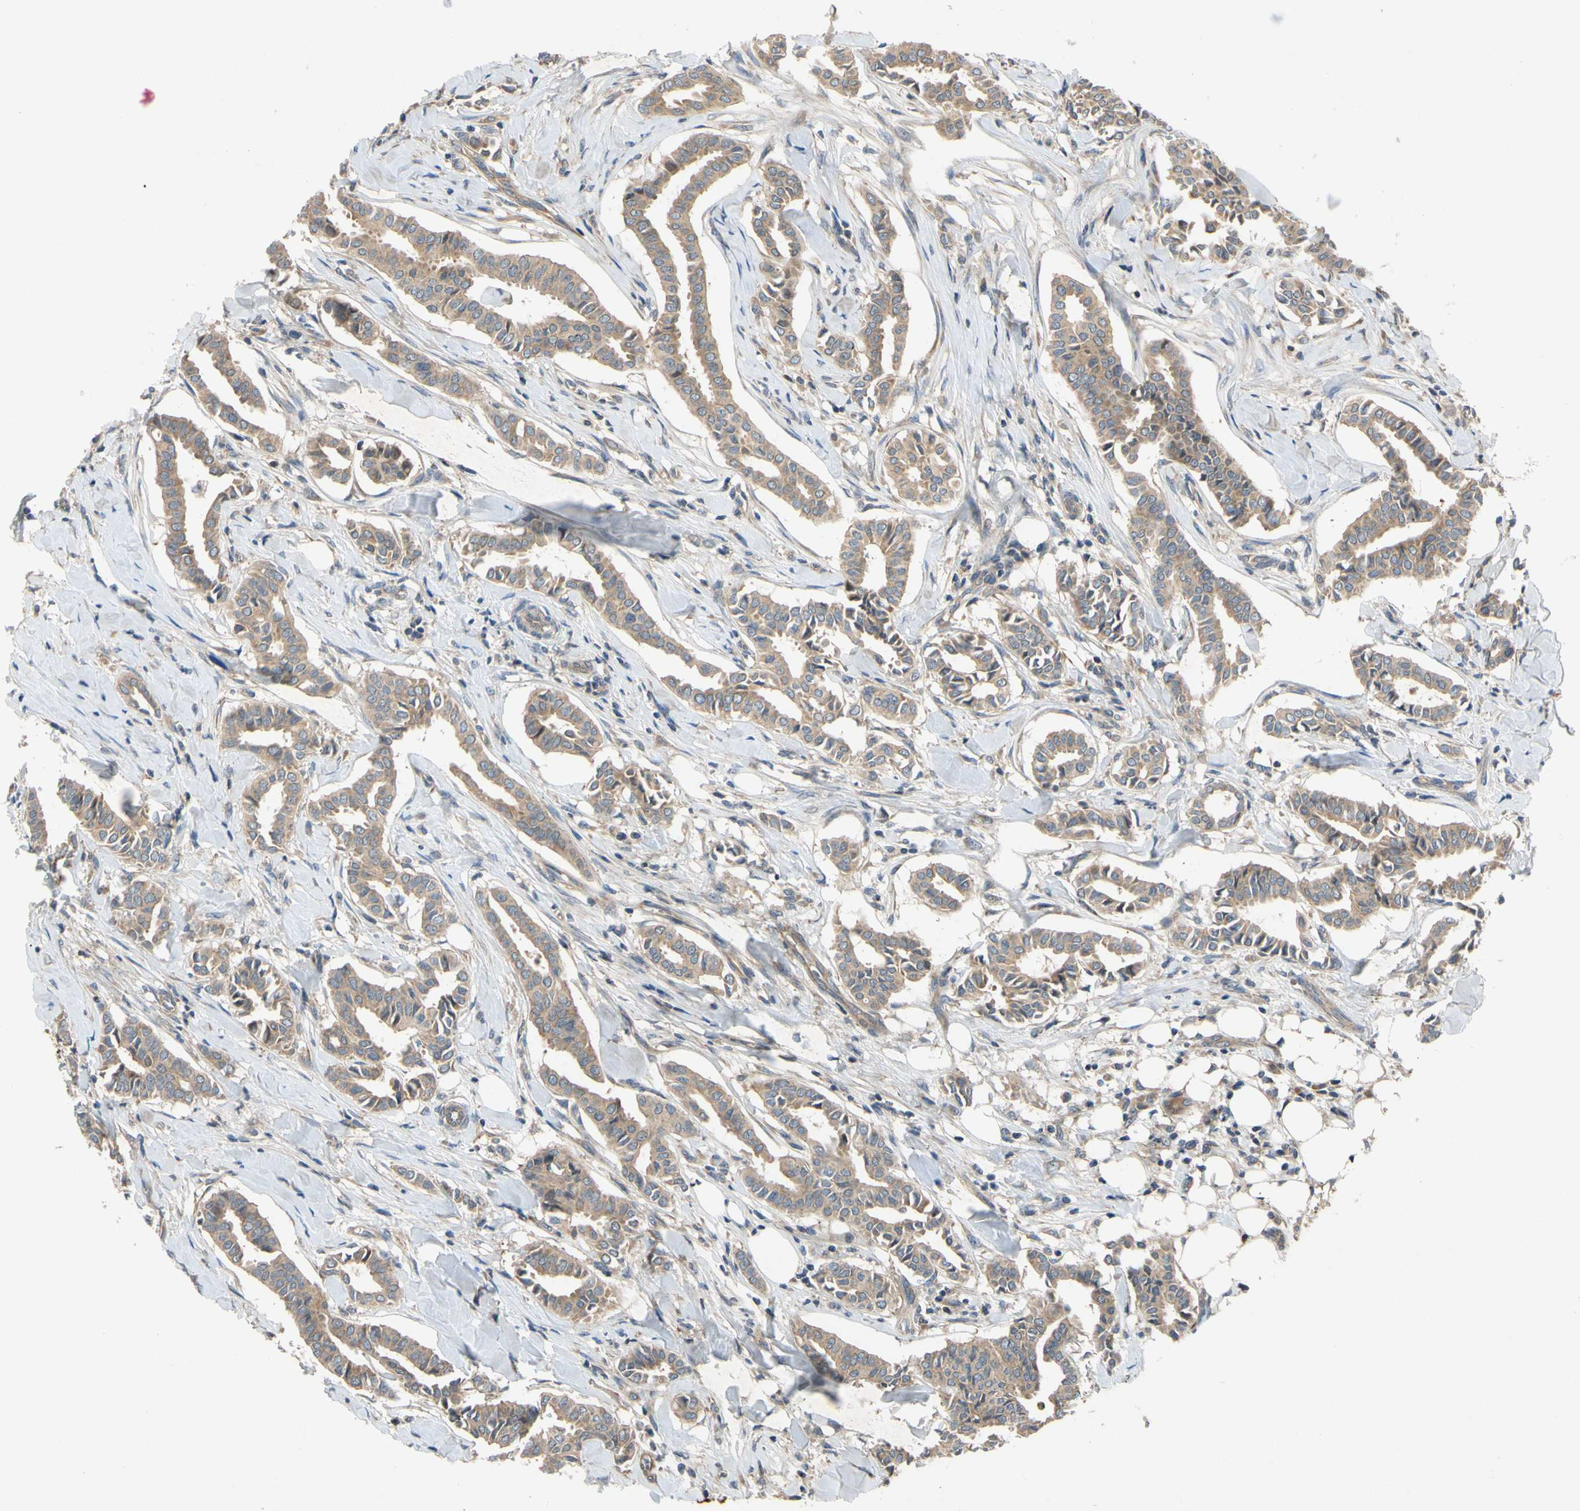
{"staining": {"intensity": "moderate", "quantity": ">75%", "location": "cytoplasmic/membranous"}, "tissue": "head and neck cancer", "cell_type": "Tumor cells", "image_type": "cancer", "snomed": [{"axis": "morphology", "description": "Adenocarcinoma, NOS"}, {"axis": "topography", "description": "Salivary gland"}, {"axis": "topography", "description": "Head-Neck"}], "caption": "An image of head and neck cancer (adenocarcinoma) stained for a protein demonstrates moderate cytoplasmic/membranous brown staining in tumor cells.", "gene": "MBTPS2", "patient": {"sex": "female", "age": 59}}